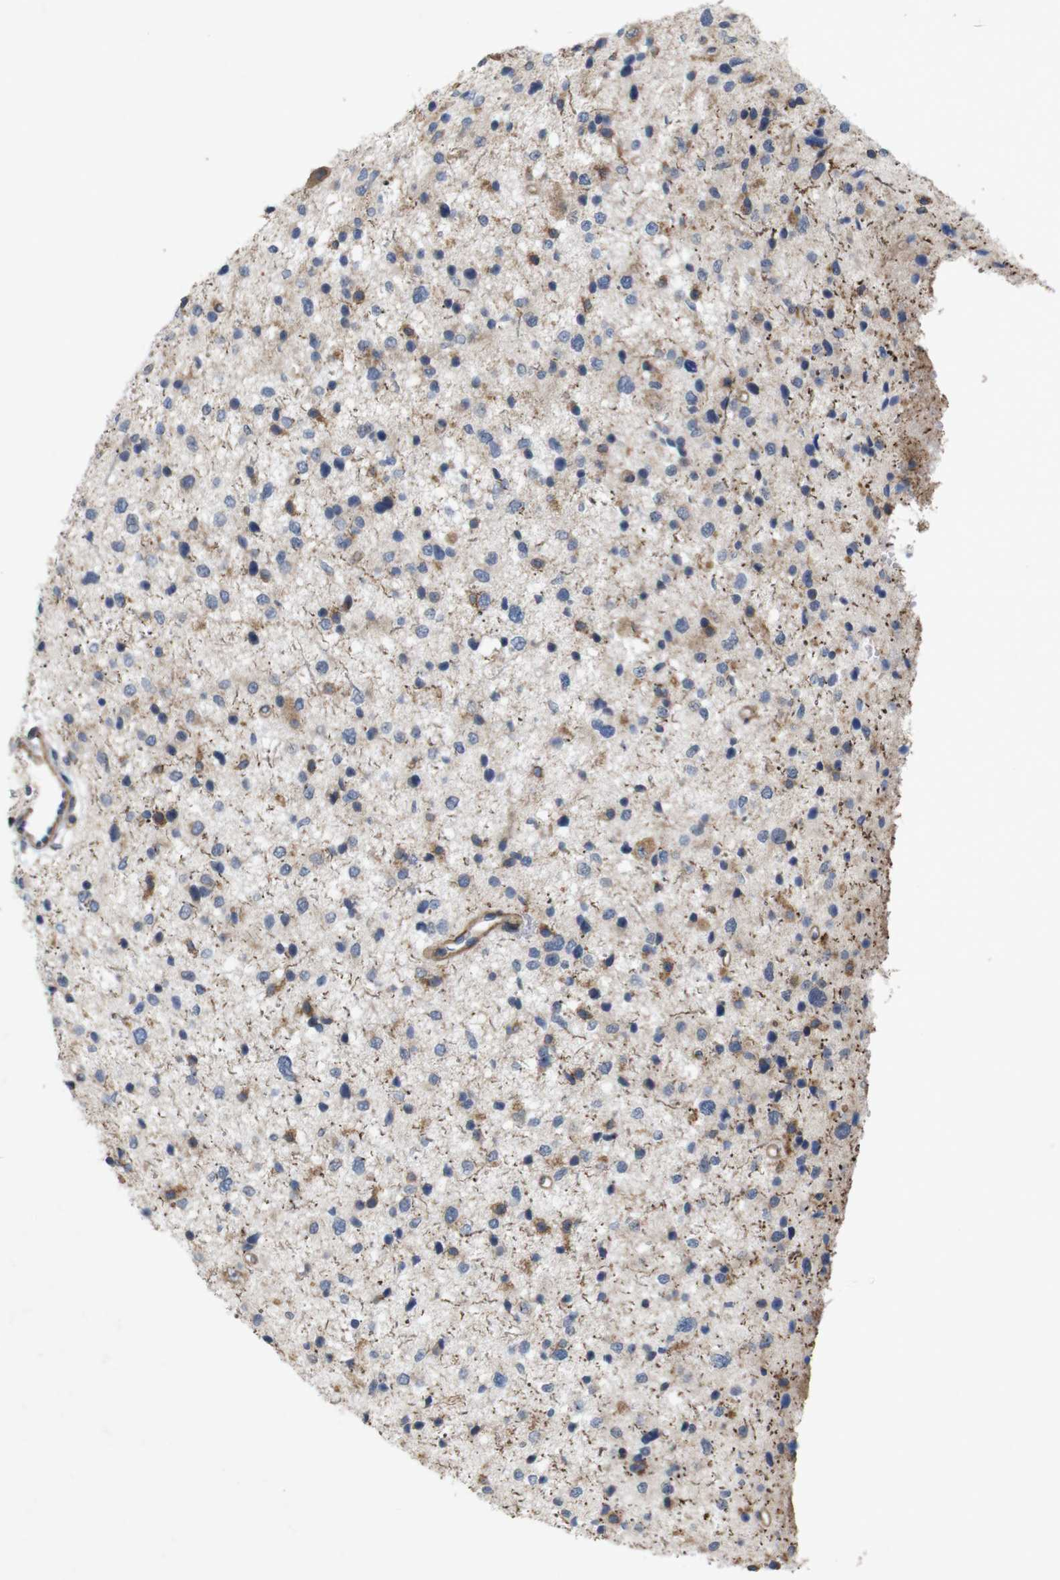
{"staining": {"intensity": "moderate", "quantity": "<25%", "location": "cytoplasmic/membranous"}, "tissue": "glioma", "cell_type": "Tumor cells", "image_type": "cancer", "snomed": [{"axis": "morphology", "description": "Glioma, malignant, Low grade"}, {"axis": "topography", "description": "Brain"}], "caption": "Immunohistochemical staining of human glioma demonstrates low levels of moderate cytoplasmic/membranous positivity in approximately <25% of tumor cells.", "gene": "SIGLEC8", "patient": {"sex": "female", "age": 37}}